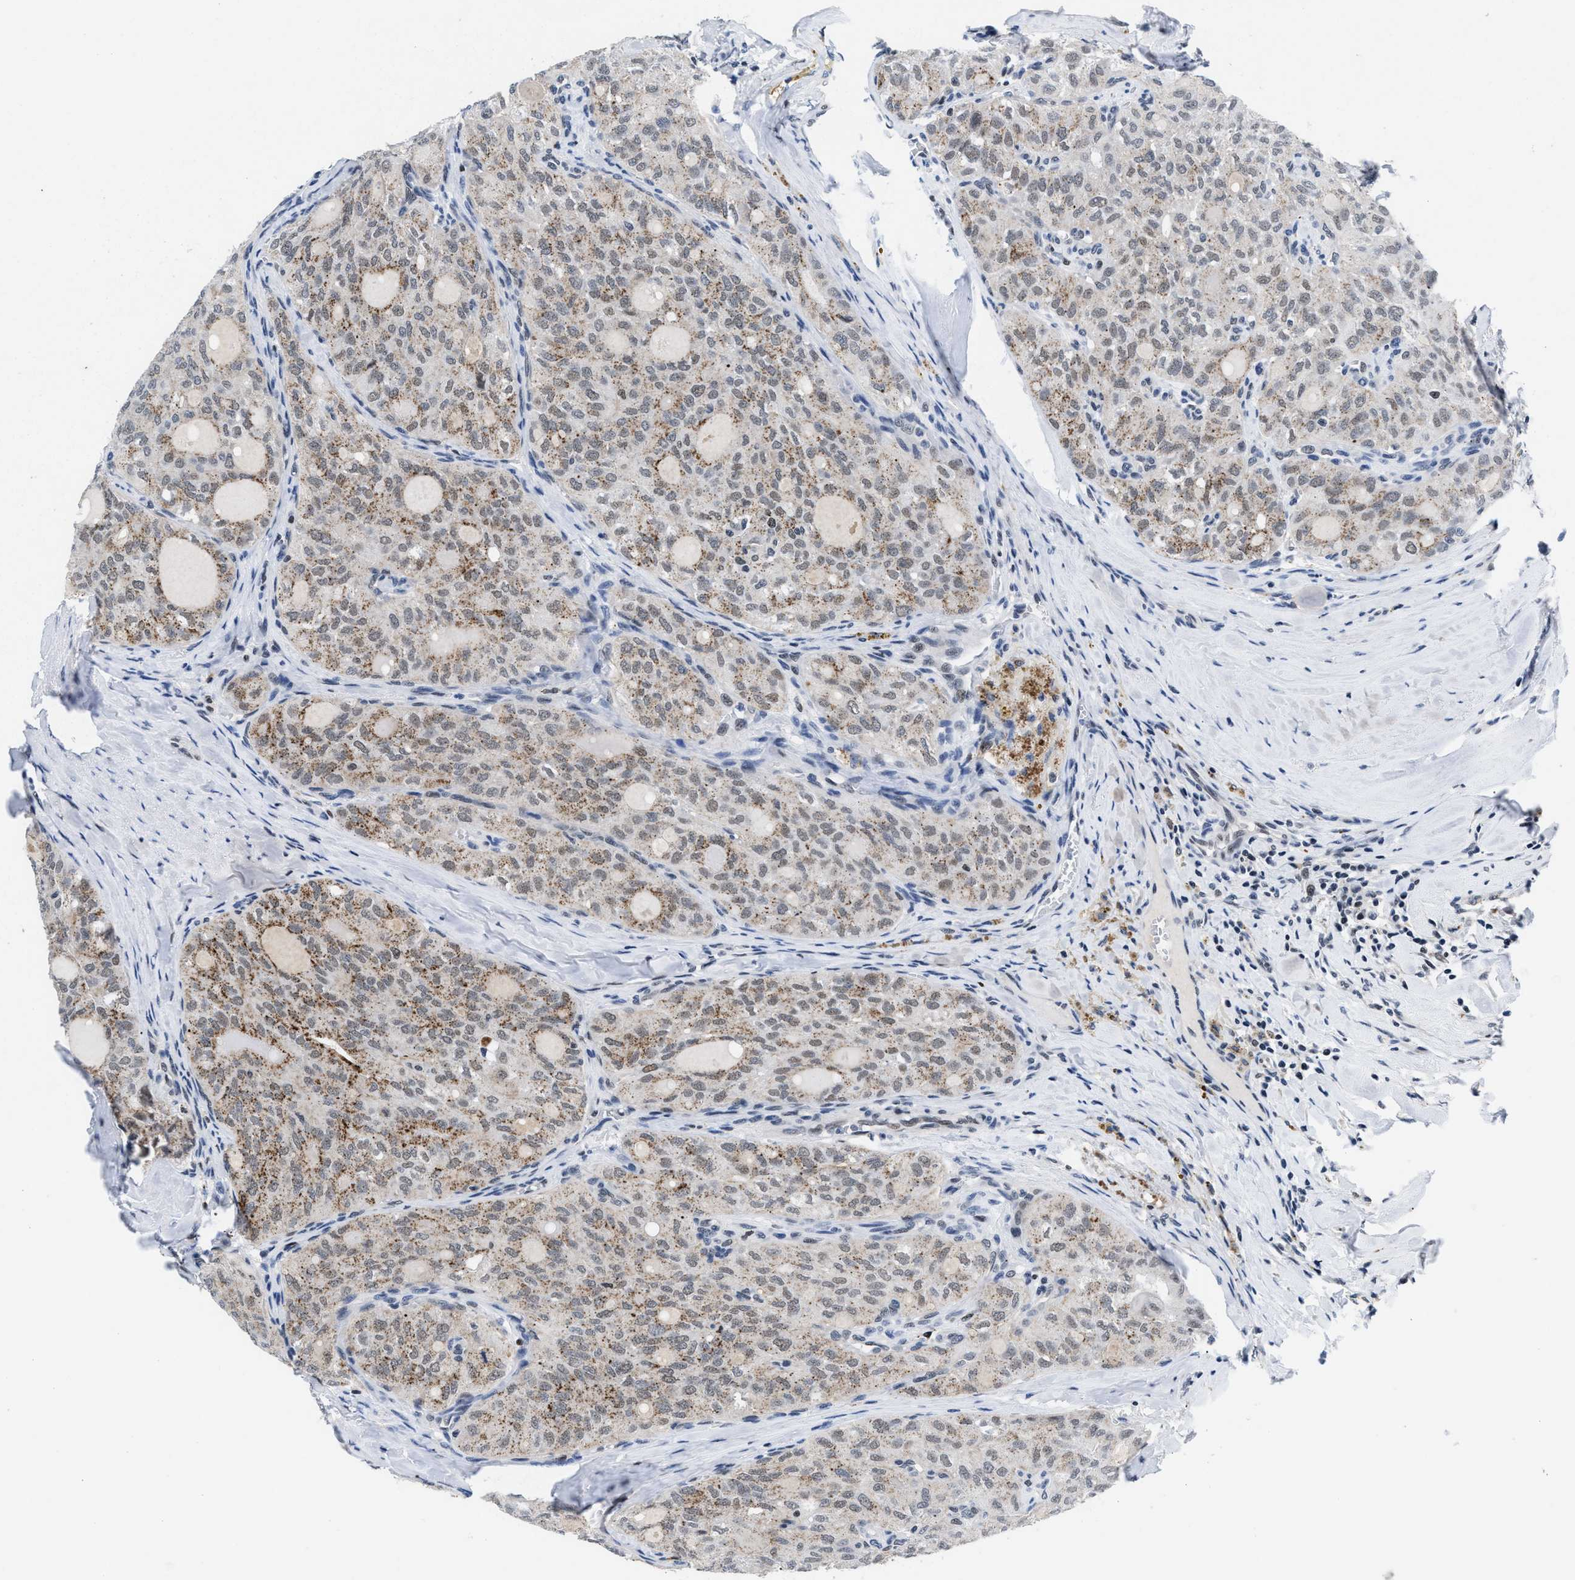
{"staining": {"intensity": "weak", "quantity": ">75%", "location": "cytoplasmic/membranous"}, "tissue": "thyroid cancer", "cell_type": "Tumor cells", "image_type": "cancer", "snomed": [{"axis": "morphology", "description": "Follicular adenoma carcinoma, NOS"}, {"axis": "topography", "description": "Thyroid gland"}], "caption": "A high-resolution histopathology image shows immunohistochemistry (IHC) staining of thyroid cancer (follicular adenoma carcinoma), which demonstrates weak cytoplasmic/membranous staining in about >75% of tumor cells.", "gene": "WDR81", "patient": {"sex": "male", "age": 75}}